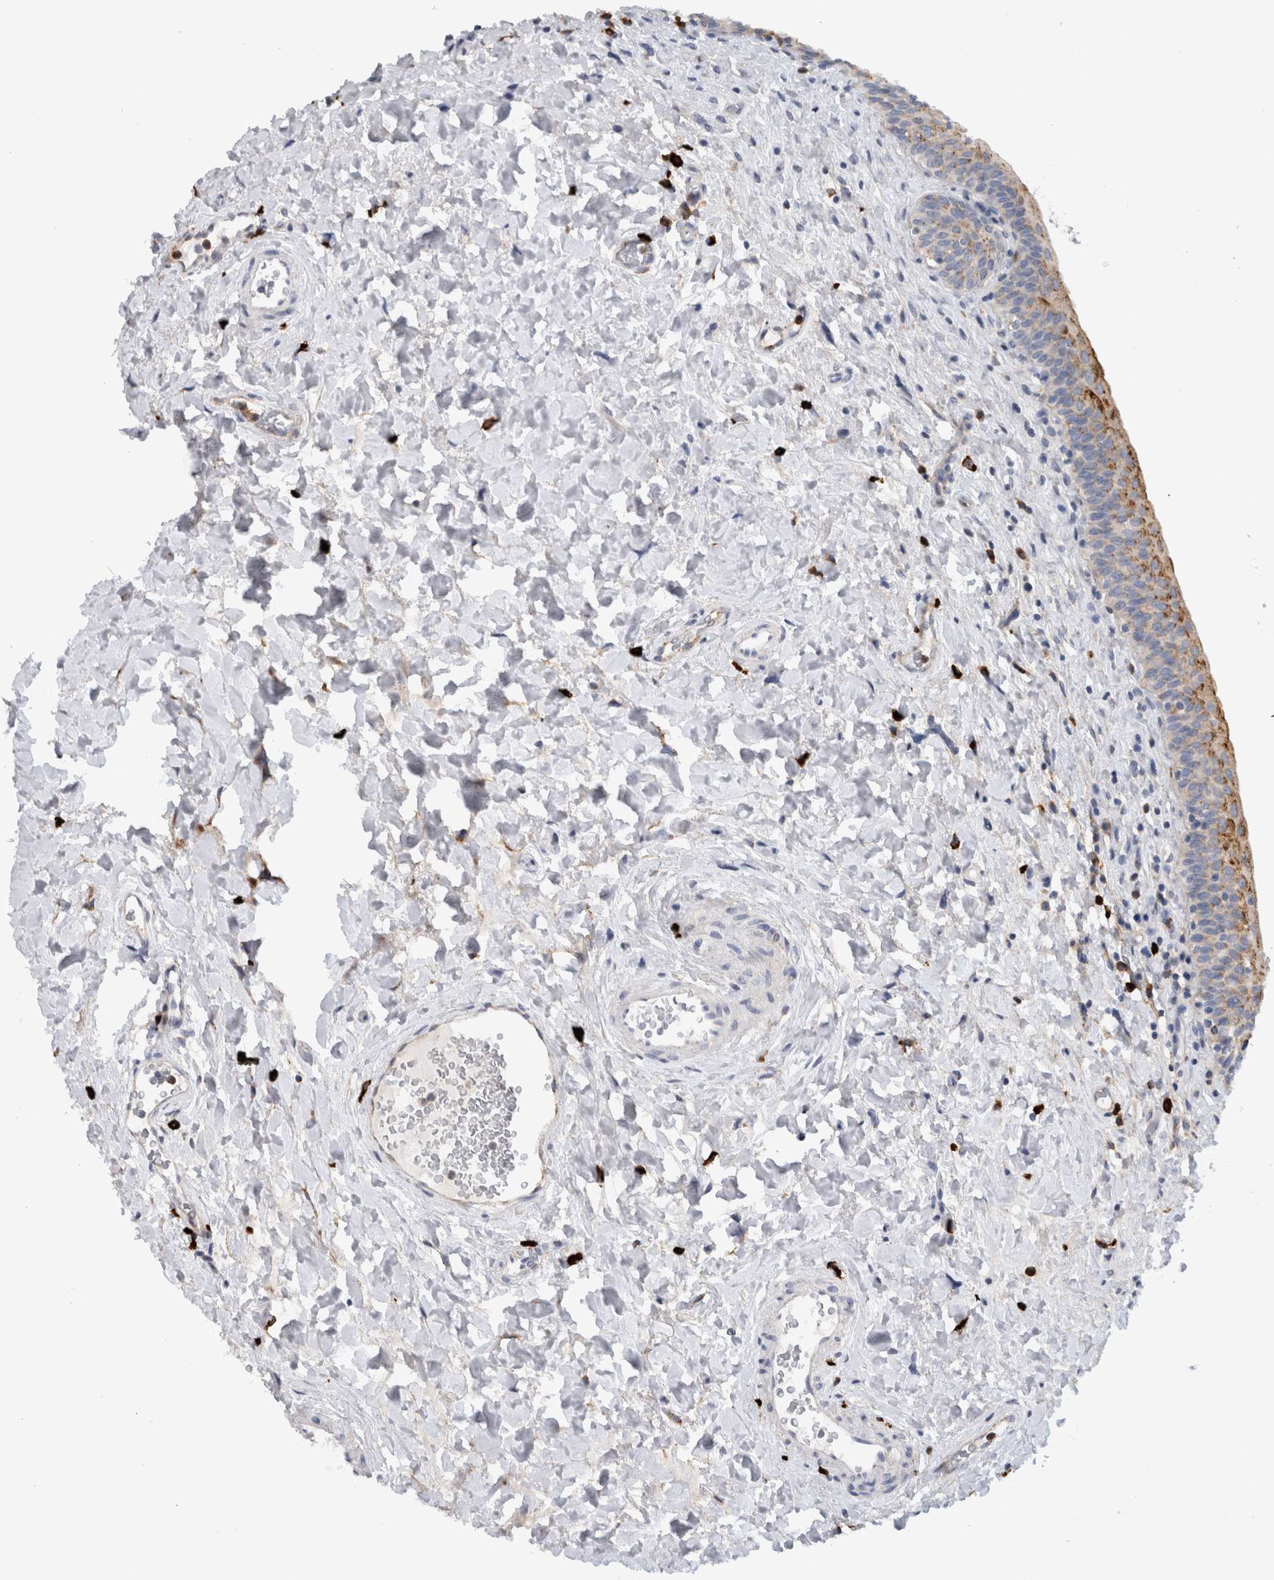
{"staining": {"intensity": "moderate", "quantity": "25%-75%", "location": "cytoplasmic/membranous"}, "tissue": "urinary bladder", "cell_type": "Urothelial cells", "image_type": "normal", "snomed": [{"axis": "morphology", "description": "Normal tissue, NOS"}, {"axis": "topography", "description": "Urinary bladder"}], "caption": "Immunohistochemistry (IHC) (DAB (3,3'-diaminobenzidine)) staining of normal urinary bladder exhibits moderate cytoplasmic/membranous protein staining in approximately 25%-75% of urothelial cells.", "gene": "CD63", "patient": {"sex": "male", "age": 83}}